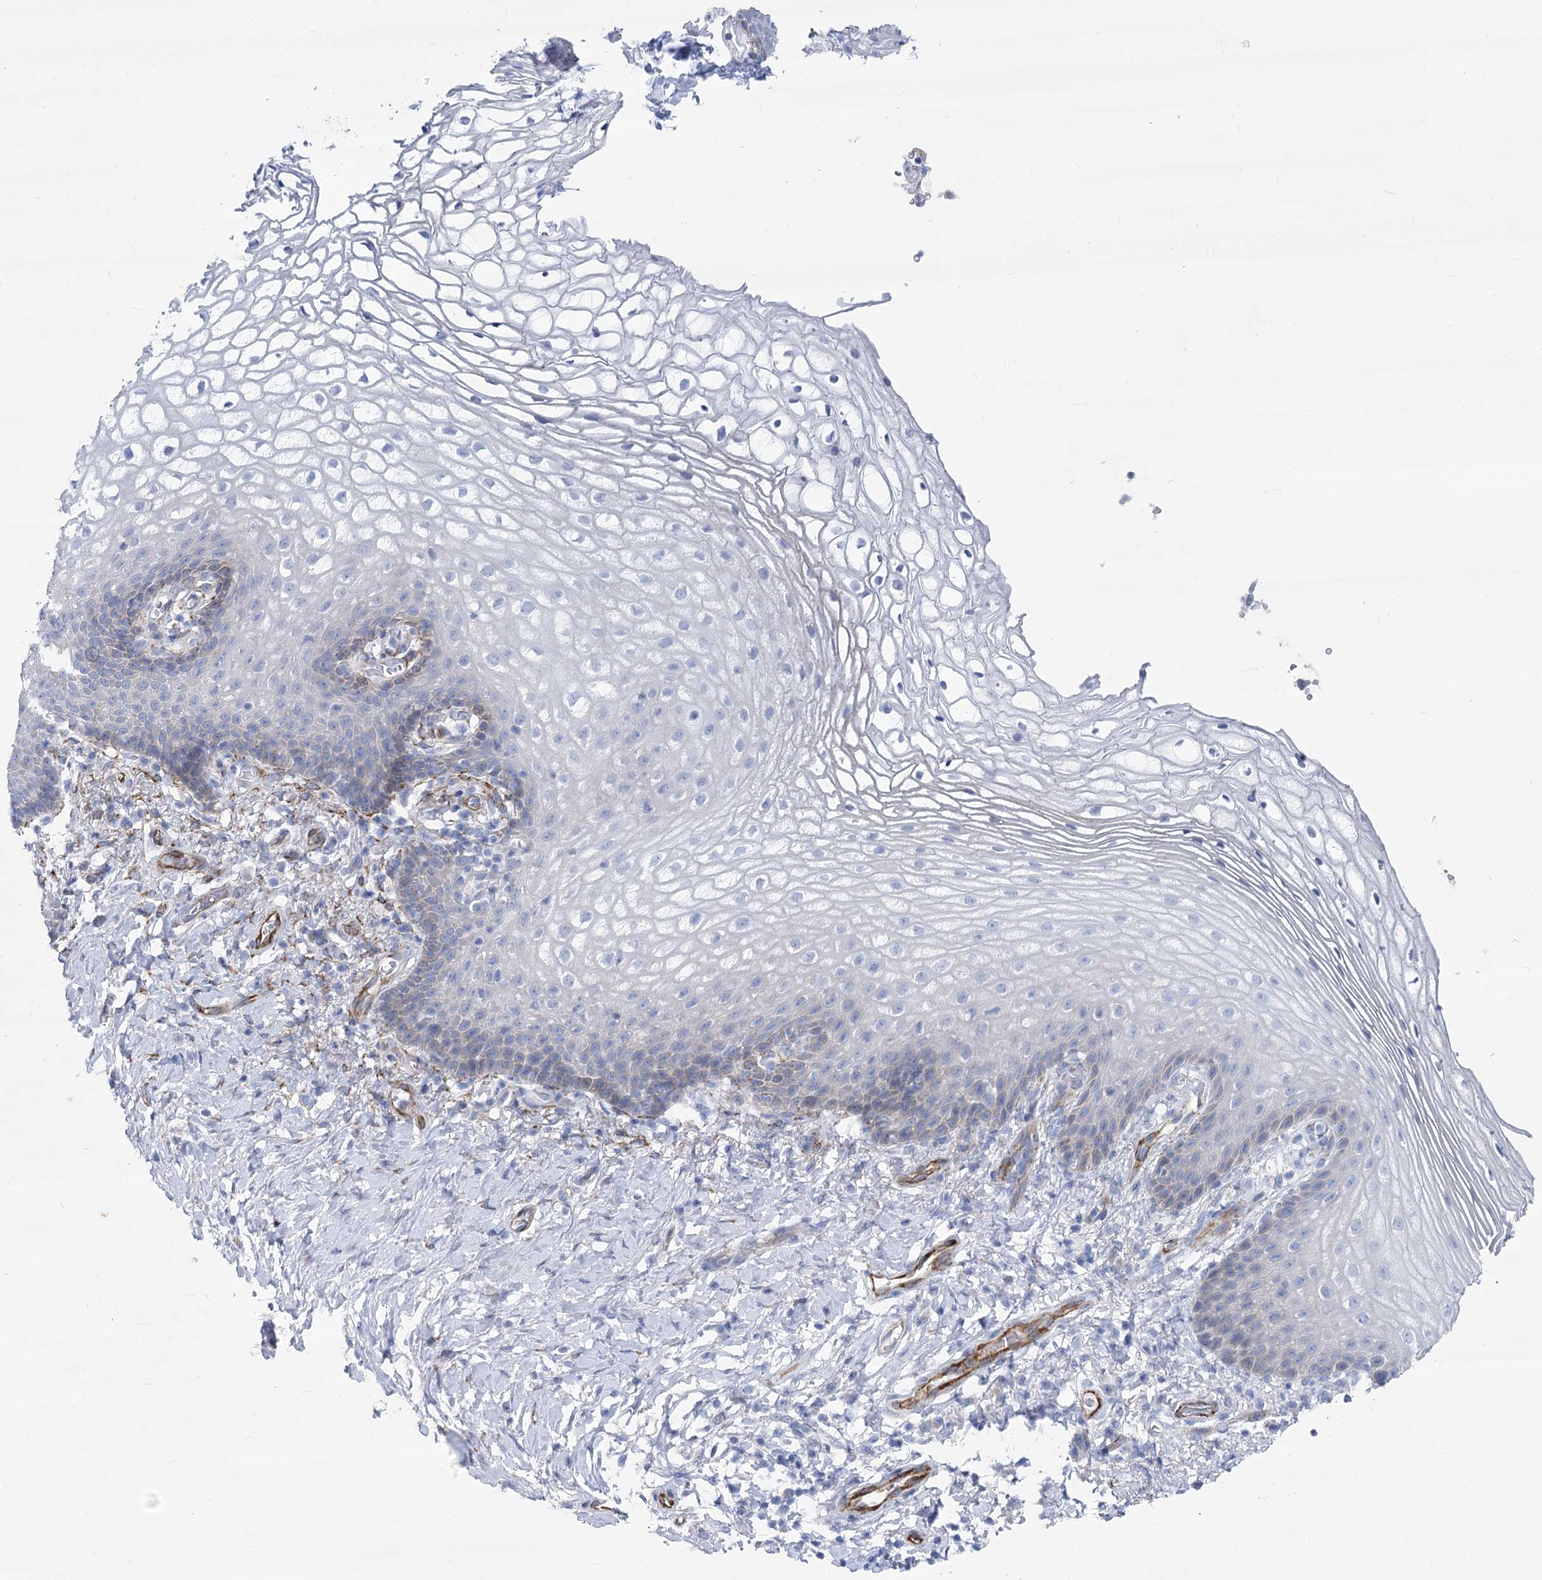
{"staining": {"intensity": "negative", "quantity": "none", "location": "none"}, "tissue": "vagina", "cell_type": "Squamous epithelial cells", "image_type": "normal", "snomed": [{"axis": "morphology", "description": "Normal tissue, NOS"}, {"axis": "topography", "description": "Vagina"}], "caption": "Photomicrograph shows no significant protein expression in squamous epithelial cells of benign vagina.", "gene": "YTHDC2", "patient": {"sex": "female", "age": 60}}